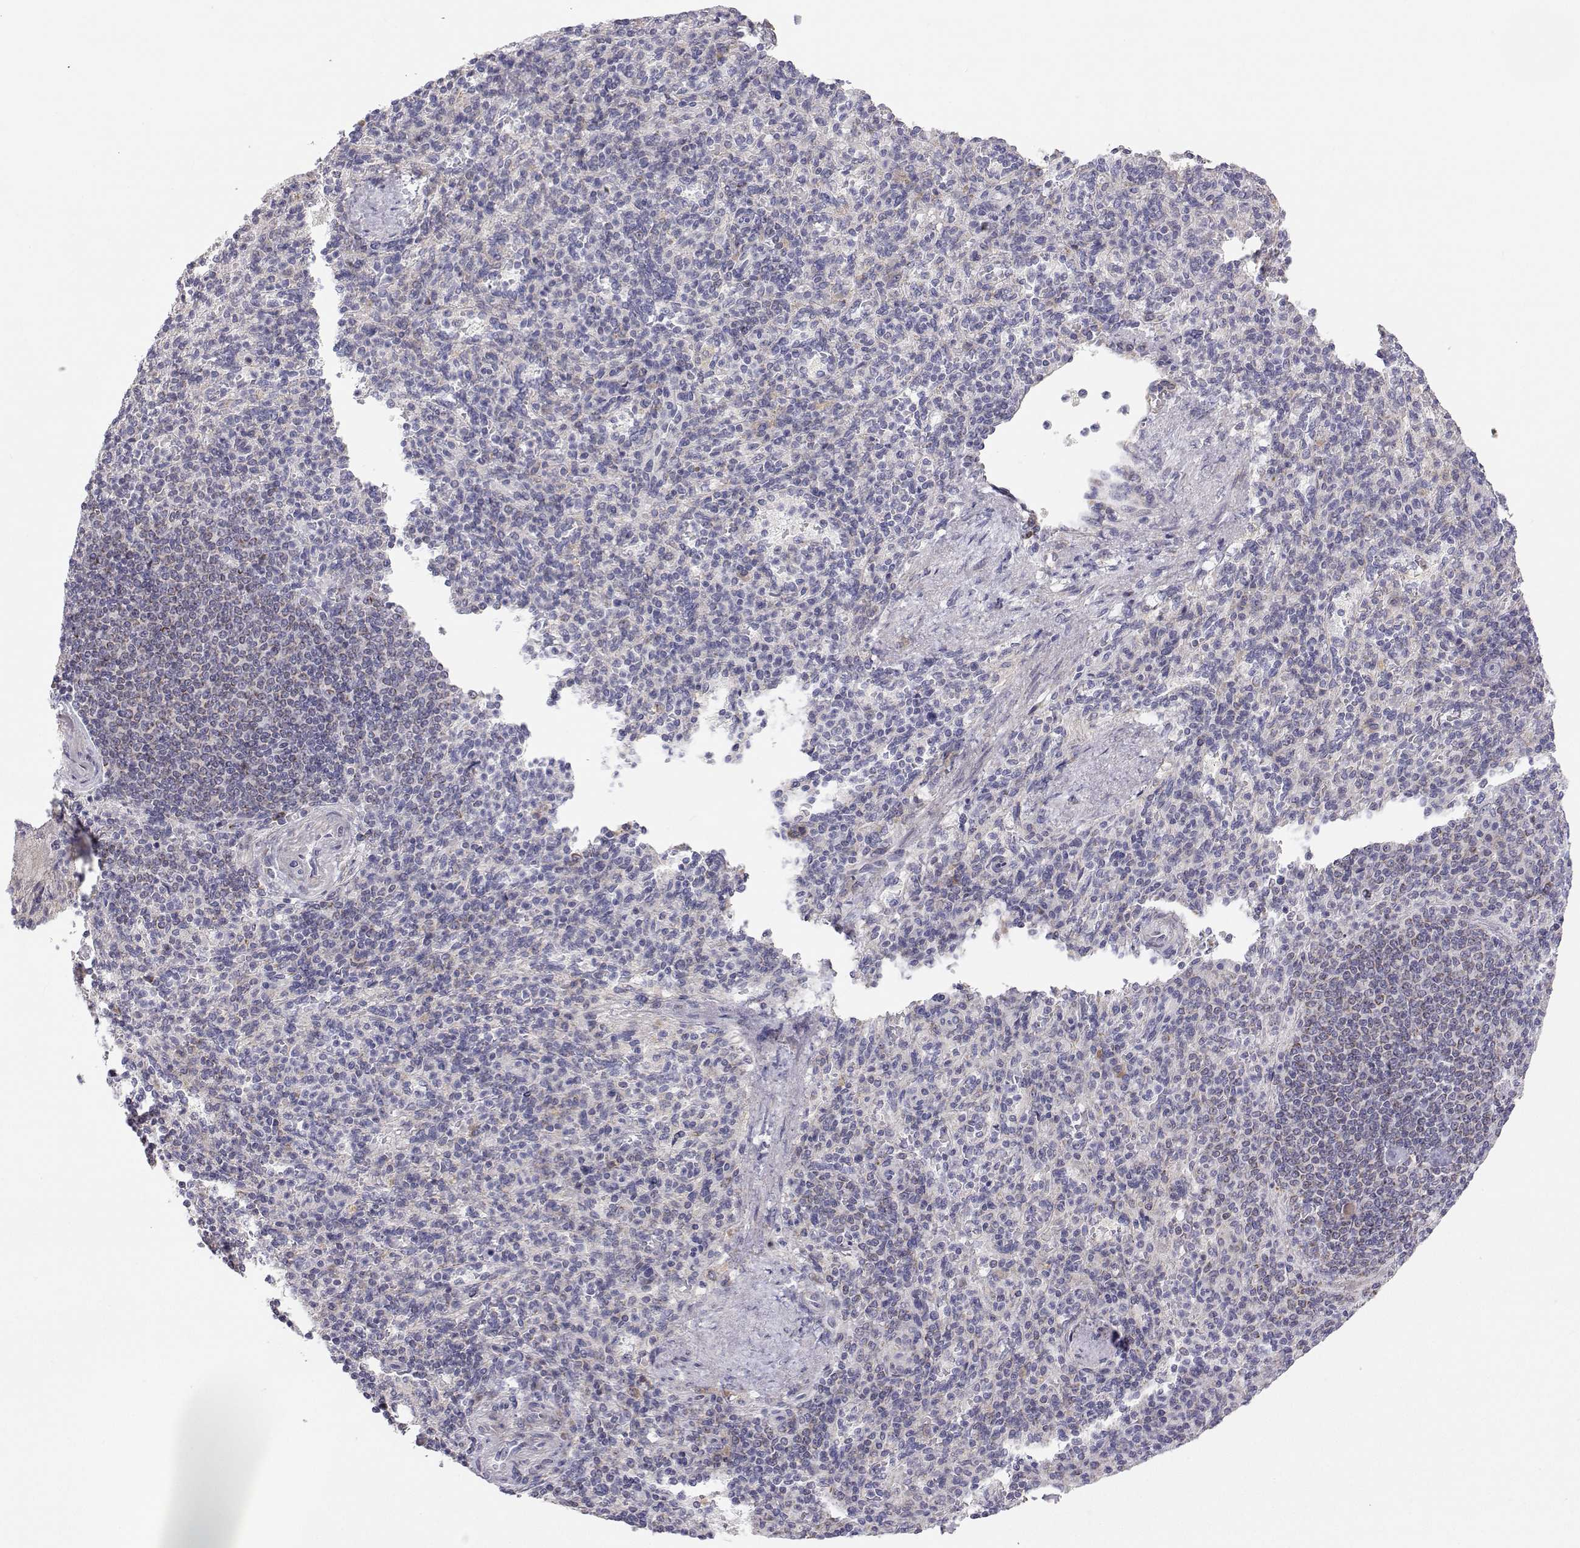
{"staining": {"intensity": "negative", "quantity": "none", "location": "none"}, "tissue": "spleen", "cell_type": "Cells in red pulp", "image_type": "normal", "snomed": [{"axis": "morphology", "description": "Normal tissue, NOS"}, {"axis": "topography", "description": "Spleen"}], "caption": "This histopathology image is of benign spleen stained with immunohistochemistry (IHC) to label a protein in brown with the nuclei are counter-stained blue. There is no staining in cells in red pulp.", "gene": "MRPL3", "patient": {"sex": "female", "age": 74}}